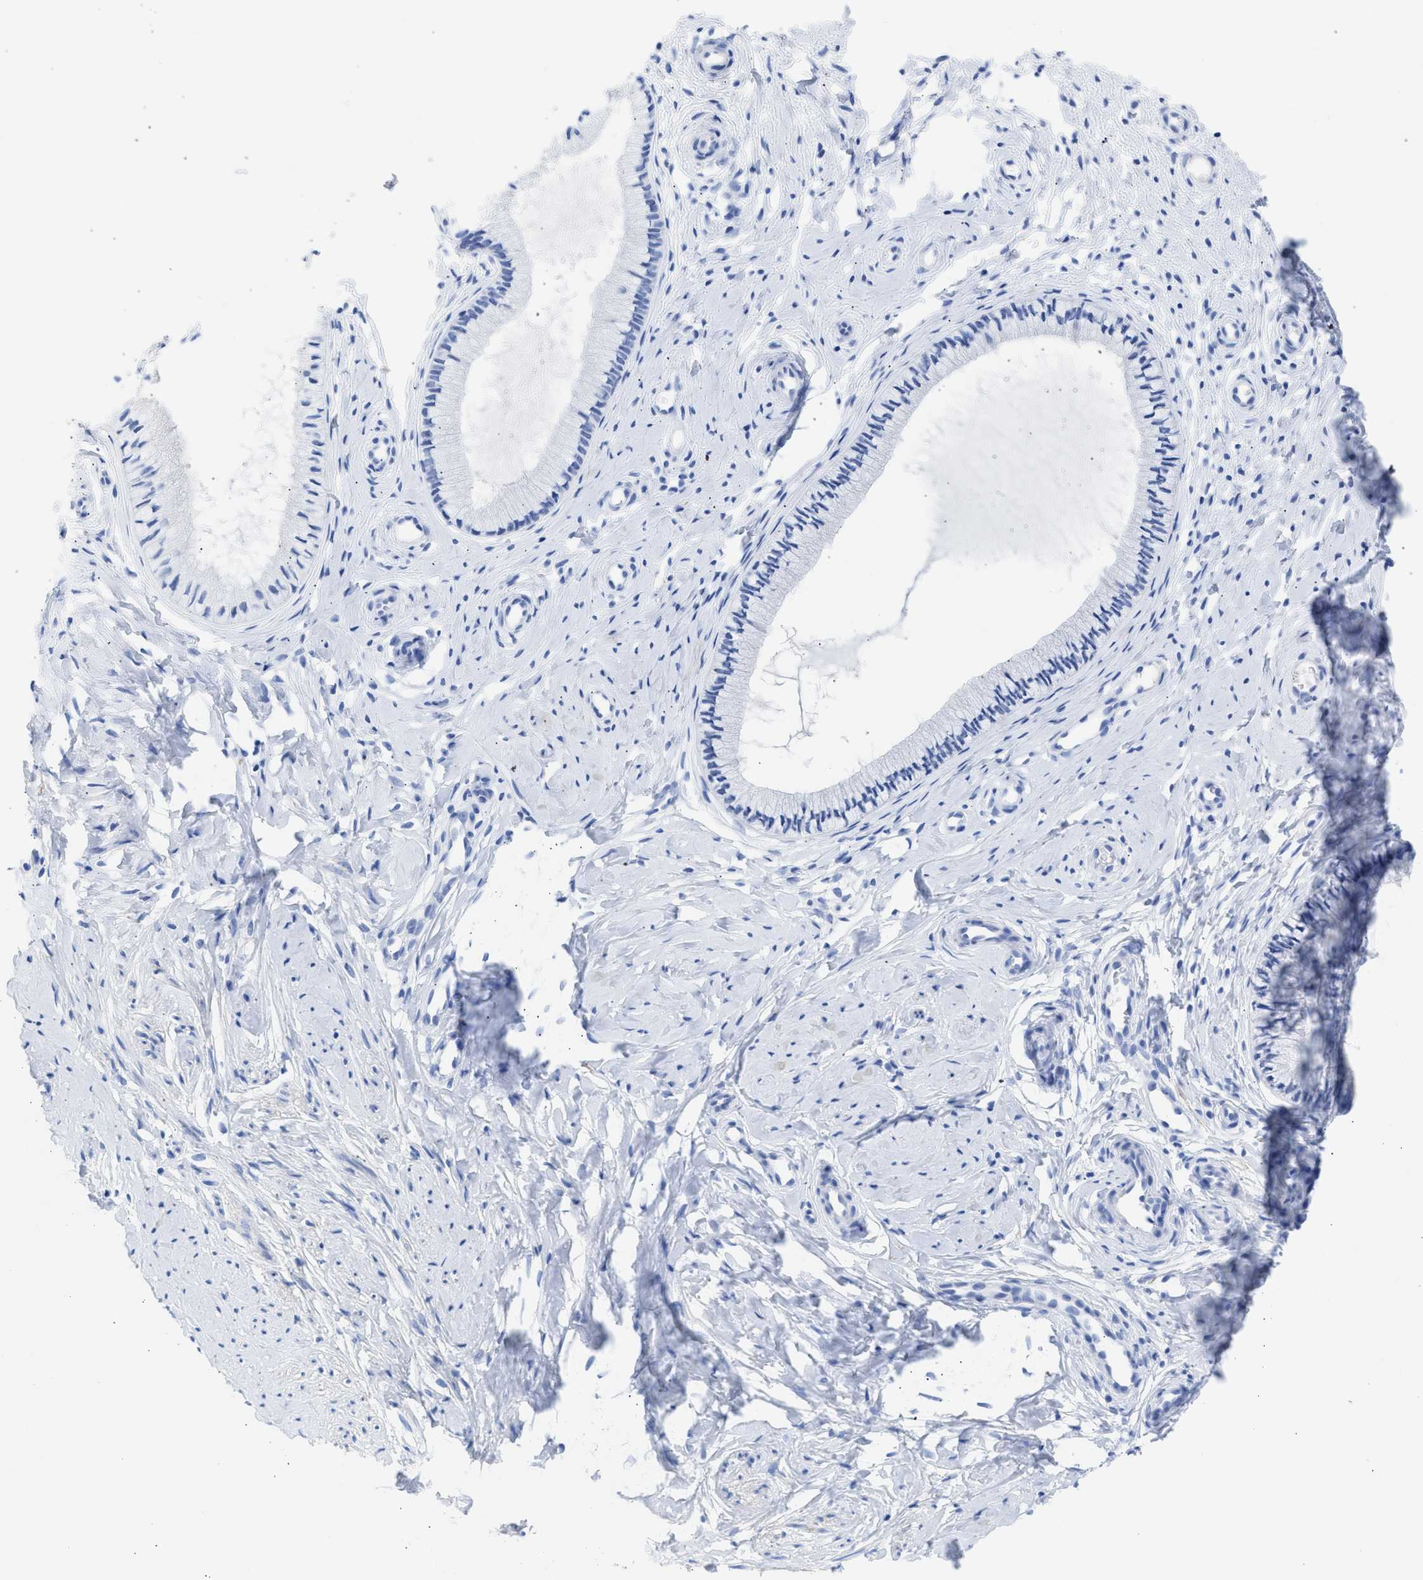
{"staining": {"intensity": "negative", "quantity": "none", "location": "none"}, "tissue": "cervix", "cell_type": "Glandular cells", "image_type": "normal", "snomed": [{"axis": "morphology", "description": "Normal tissue, NOS"}, {"axis": "topography", "description": "Cervix"}], "caption": "This is an immunohistochemistry (IHC) histopathology image of normal cervix. There is no positivity in glandular cells.", "gene": "NCAM1", "patient": {"sex": "female", "age": 46}}